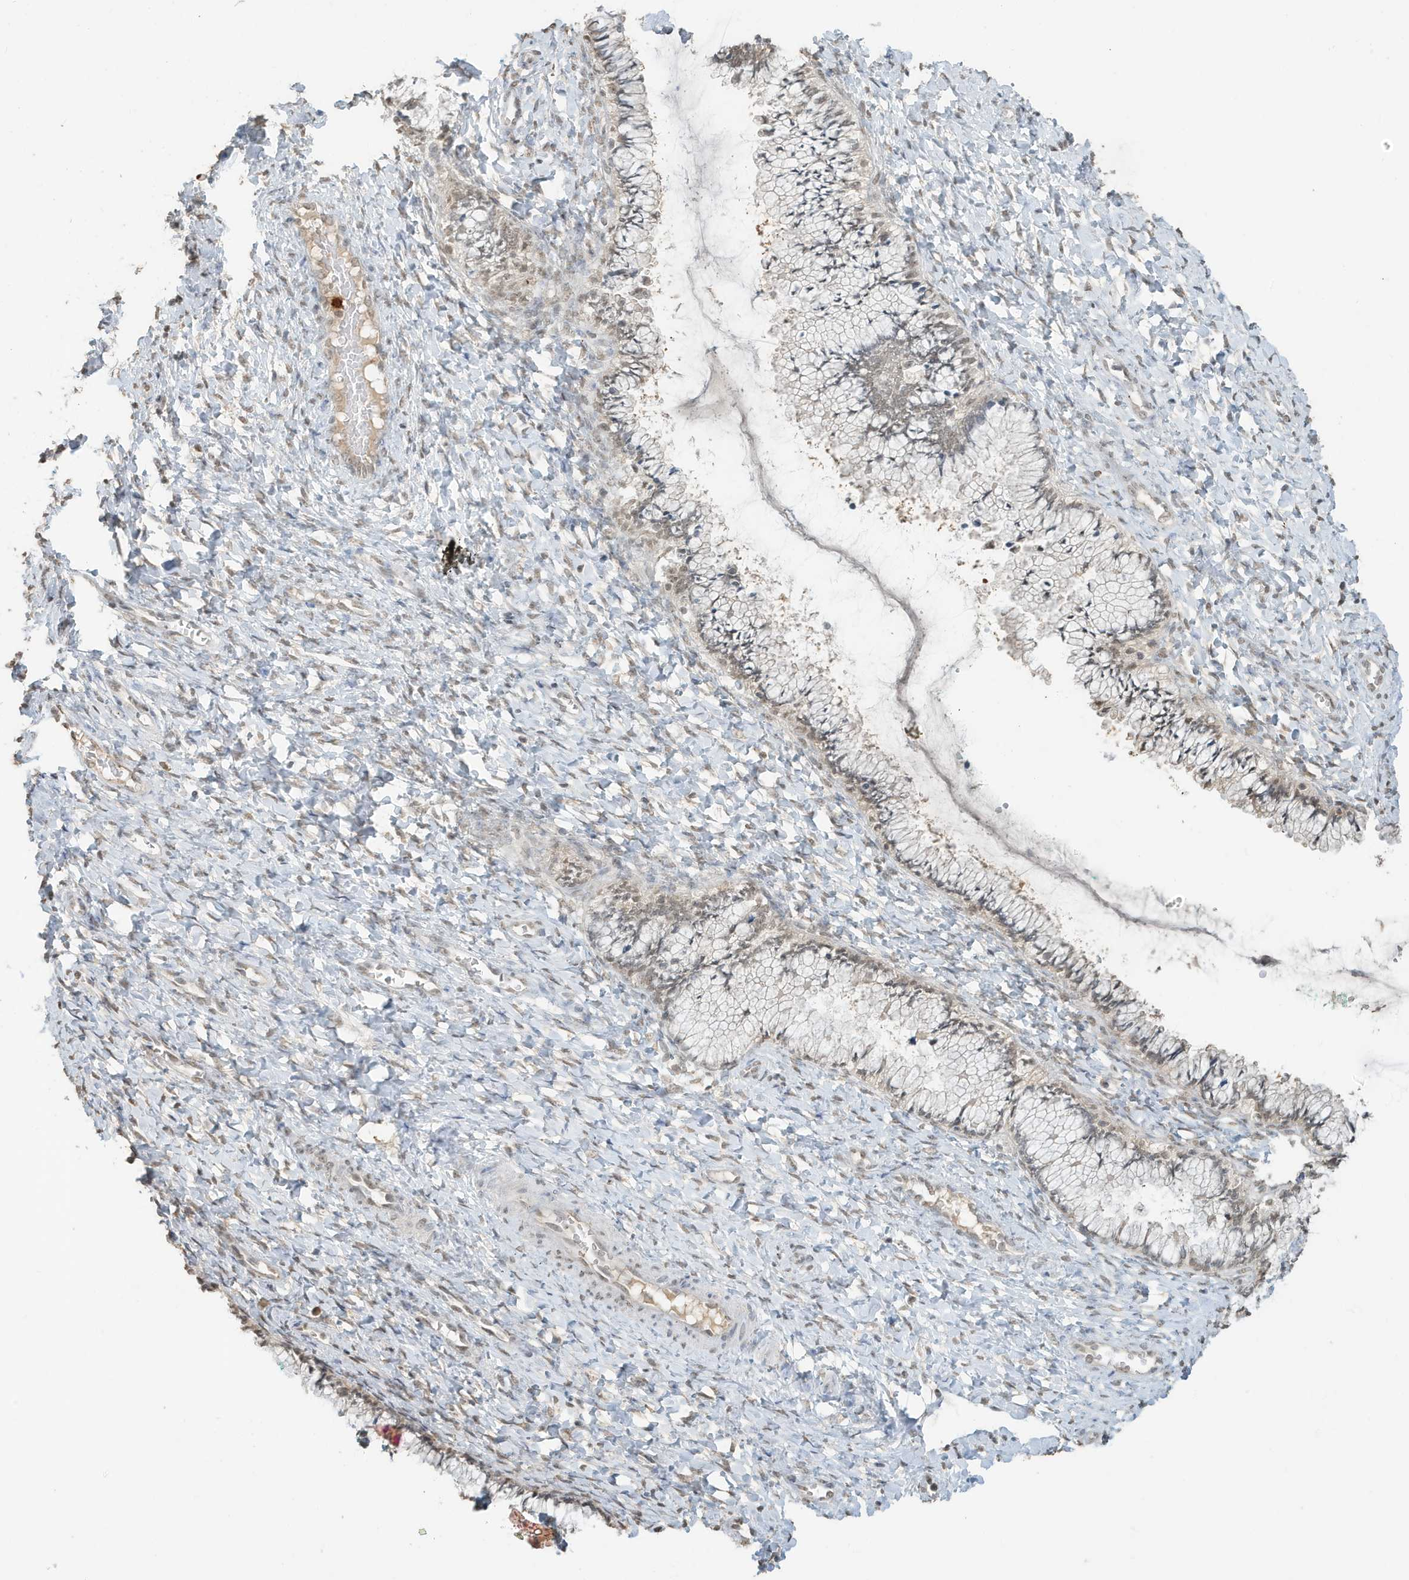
{"staining": {"intensity": "weak", "quantity": "25%-75%", "location": "nuclear"}, "tissue": "cervix", "cell_type": "Glandular cells", "image_type": "normal", "snomed": [{"axis": "morphology", "description": "Normal tissue, NOS"}, {"axis": "morphology", "description": "Adenocarcinoma, NOS"}, {"axis": "topography", "description": "Cervix"}], "caption": "The photomicrograph demonstrates a brown stain indicating the presence of a protein in the nuclear of glandular cells in cervix. The protein is shown in brown color, while the nuclei are stained blue.", "gene": "DEFA1", "patient": {"sex": "female", "age": 29}}